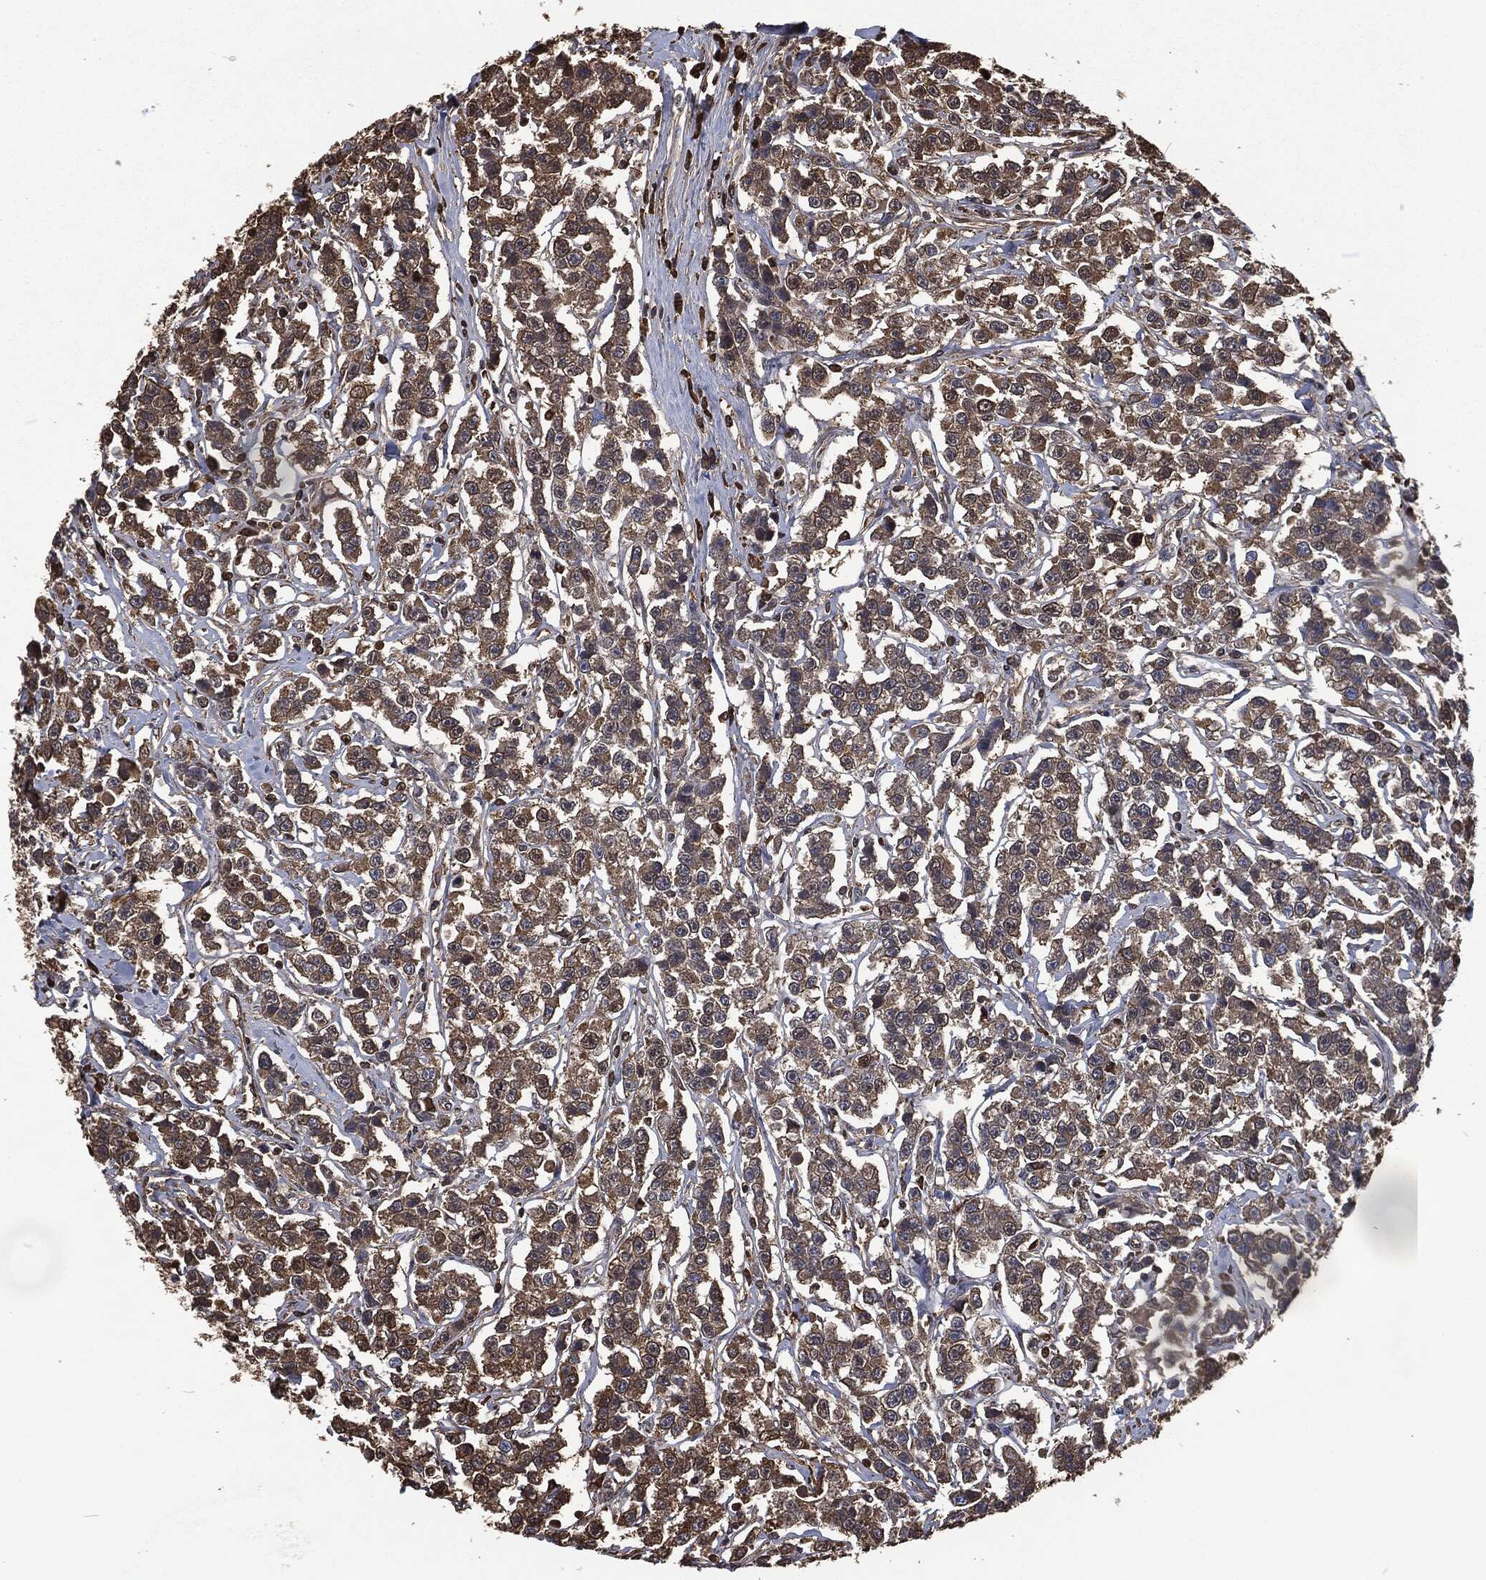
{"staining": {"intensity": "moderate", "quantity": ">75%", "location": "cytoplasmic/membranous"}, "tissue": "testis cancer", "cell_type": "Tumor cells", "image_type": "cancer", "snomed": [{"axis": "morphology", "description": "Seminoma, NOS"}, {"axis": "topography", "description": "Testis"}], "caption": "Testis seminoma was stained to show a protein in brown. There is medium levels of moderate cytoplasmic/membranous expression in approximately >75% of tumor cells.", "gene": "PRDX4", "patient": {"sex": "male", "age": 59}}